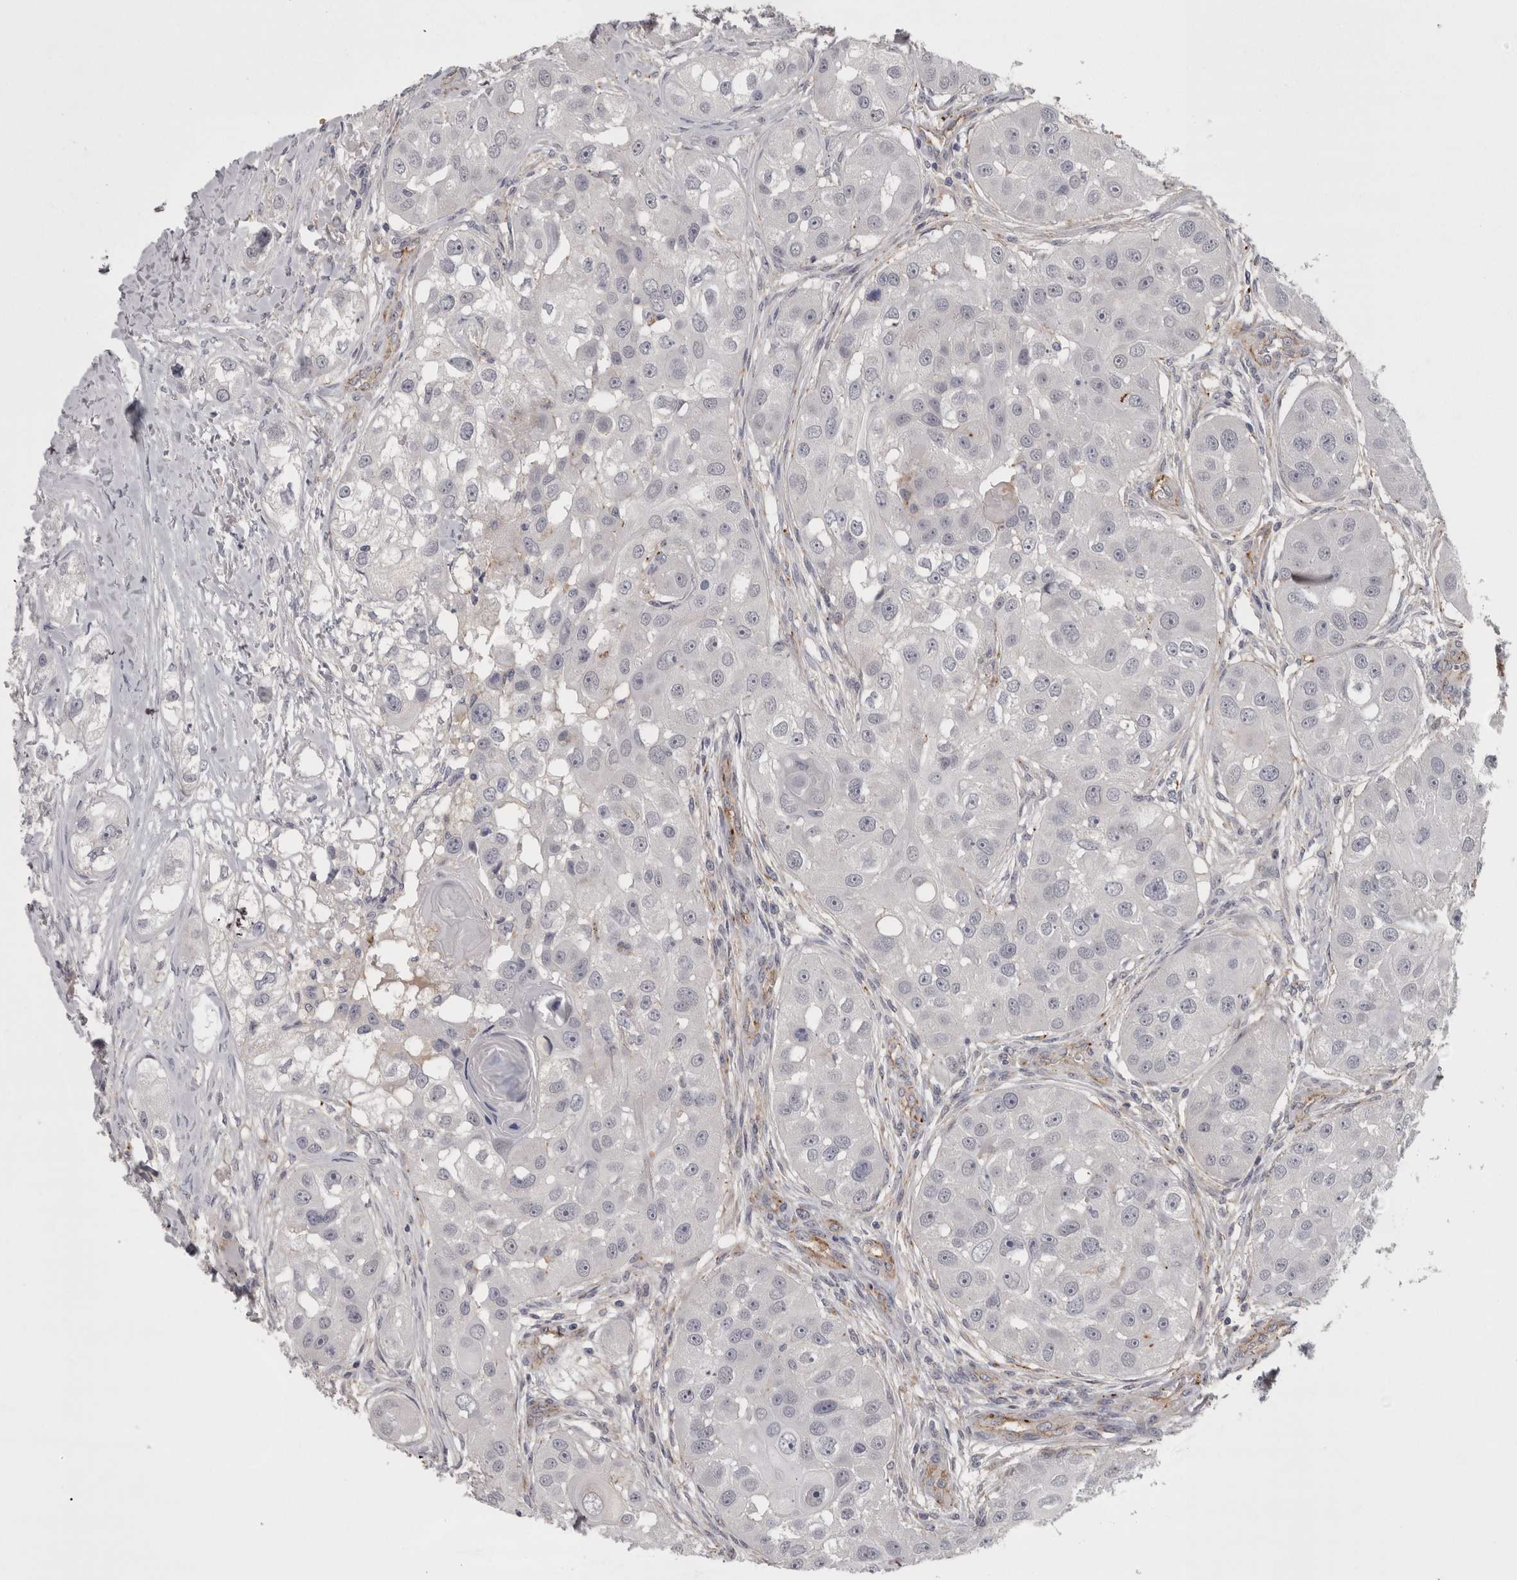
{"staining": {"intensity": "negative", "quantity": "none", "location": "none"}, "tissue": "head and neck cancer", "cell_type": "Tumor cells", "image_type": "cancer", "snomed": [{"axis": "morphology", "description": "Normal tissue, NOS"}, {"axis": "morphology", "description": "Squamous cell carcinoma, NOS"}, {"axis": "topography", "description": "Skeletal muscle"}, {"axis": "topography", "description": "Head-Neck"}], "caption": "IHC photomicrograph of neoplastic tissue: head and neck squamous cell carcinoma stained with DAB demonstrates no significant protein staining in tumor cells.", "gene": "LYZL6", "patient": {"sex": "male", "age": 51}}